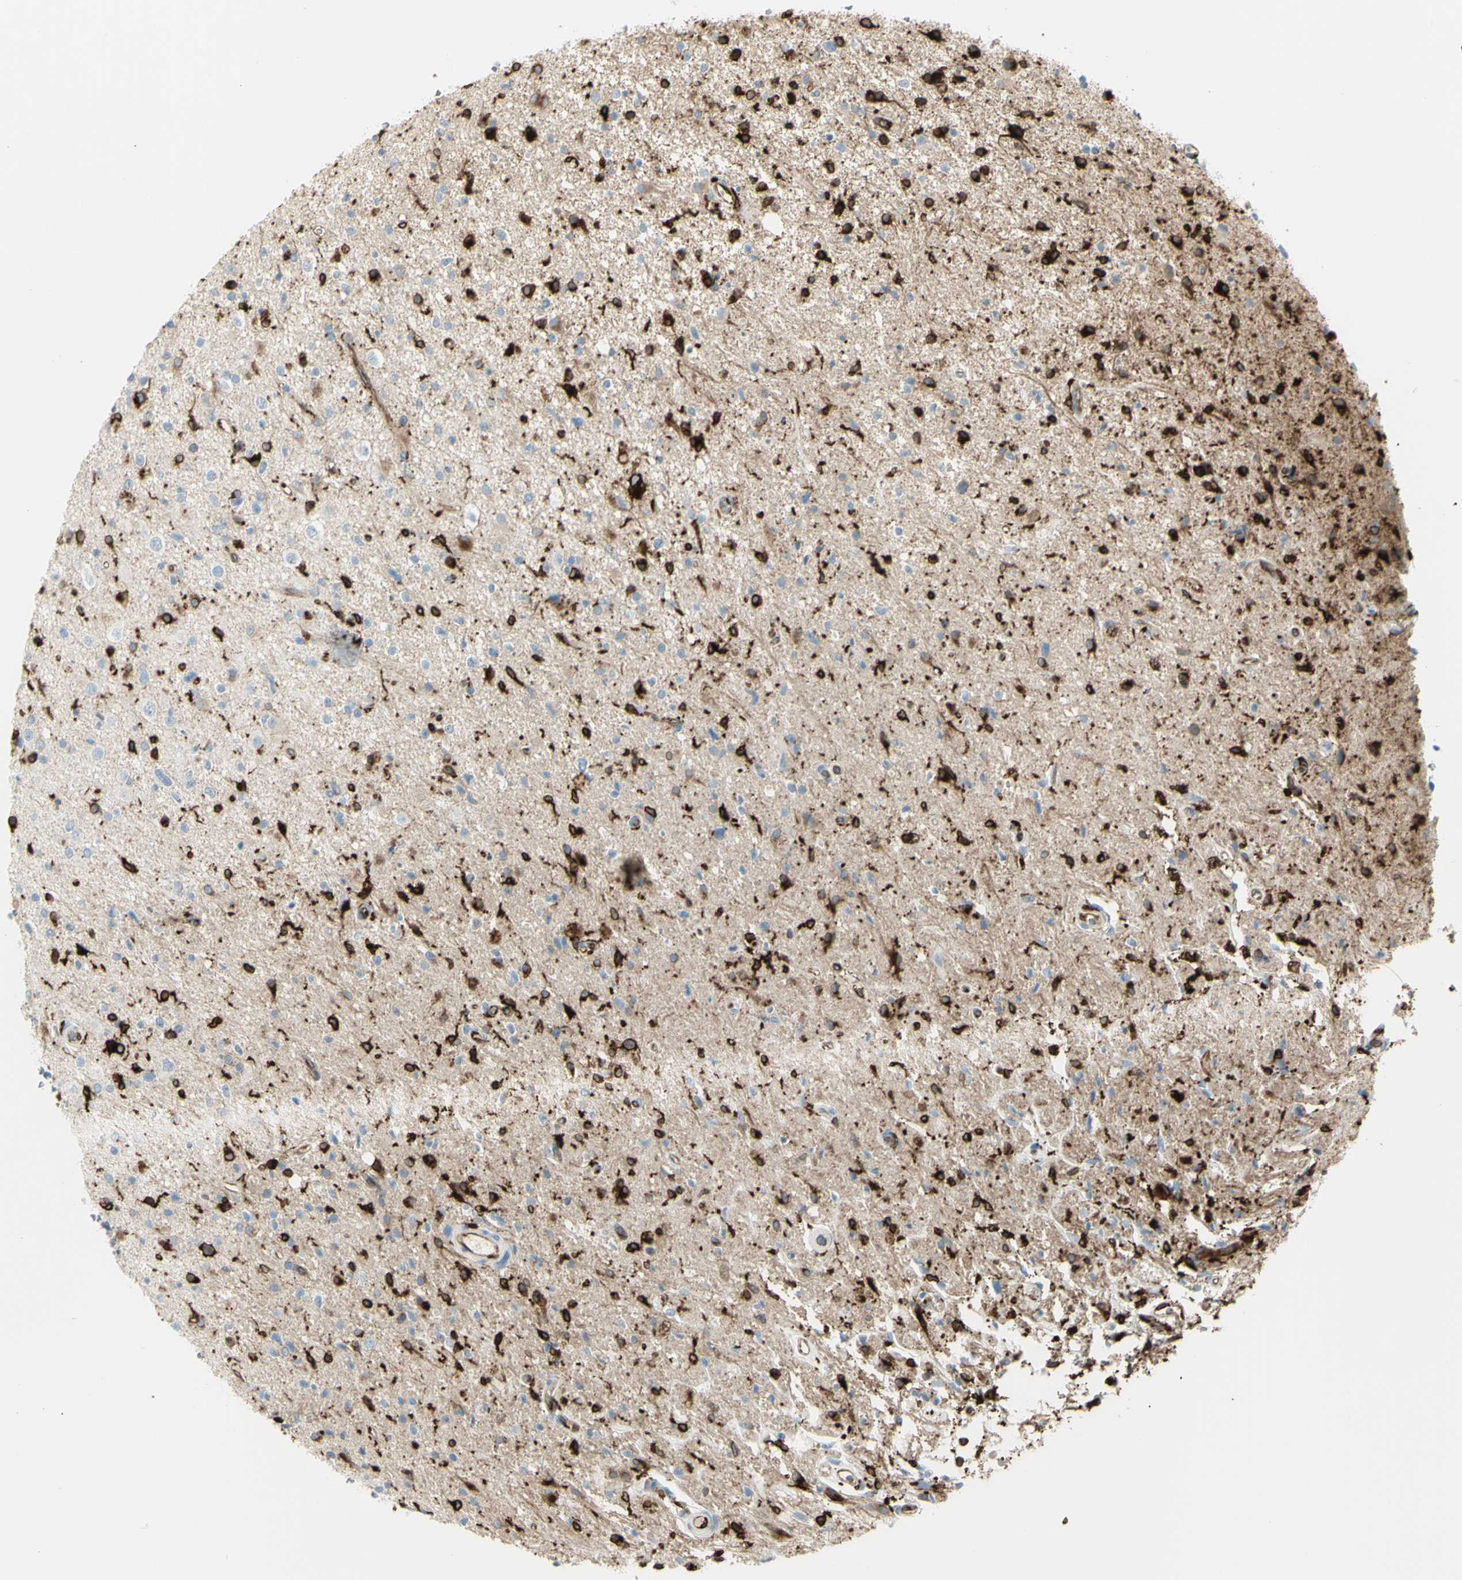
{"staining": {"intensity": "weak", "quantity": "25%-75%", "location": "cytoplasmic/membranous"}, "tissue": "glioma", "cell_type": "Tumor cells", "image_type": "cancer", "snomed": [{"axis": "morphology", "description": "Glioma, malignant, High grade"}, {"axis": "topography", "description": "Brain"}], "caption": "The immunohistochemical stain shows weak cytoplasmic/membranous positivity in tumor cells of glioma tissue.", "gene": "CD74", "patient": {"sex": "male", "age": 33}}